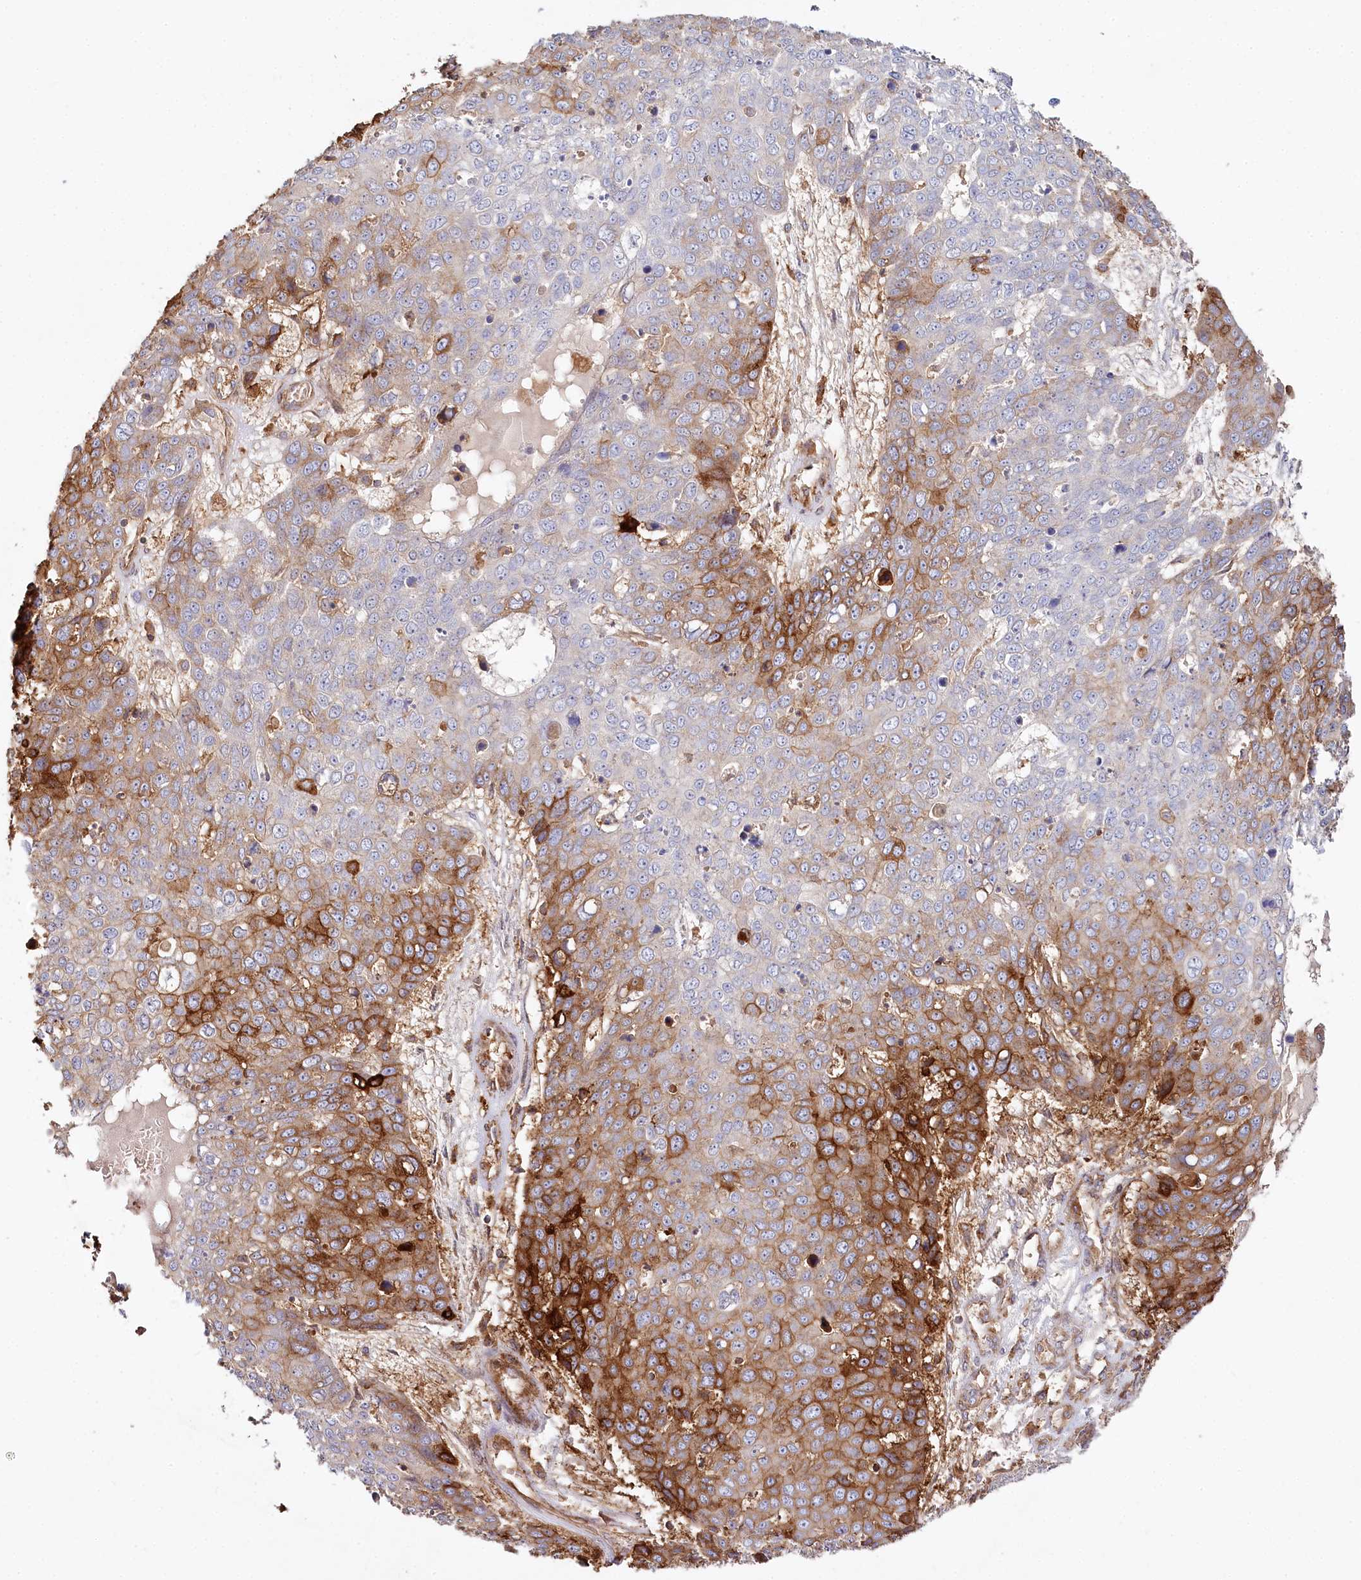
{"staining": {"intensity": "moderate", "quantity": "25%-75%", "location": "cytoplasmic/membranous"}, "tissue": "skin cancer", "cell_type": "Tumor cells", "image_type": "cancer", "snomed": [{"axis": "morphology", "description": "Squamous cell carcinoma, NOS"}, {"axis": "topography", "description": "Skin"}], "caption": "The micrograph reveals a brown stain indicating the presence of a protein in the cytoplasmic/membranous of tumor cells in skin cancer (squamous cell carcinoma).", "gene": "RBP5", "patient": {"sex": "male", "age": 71}}